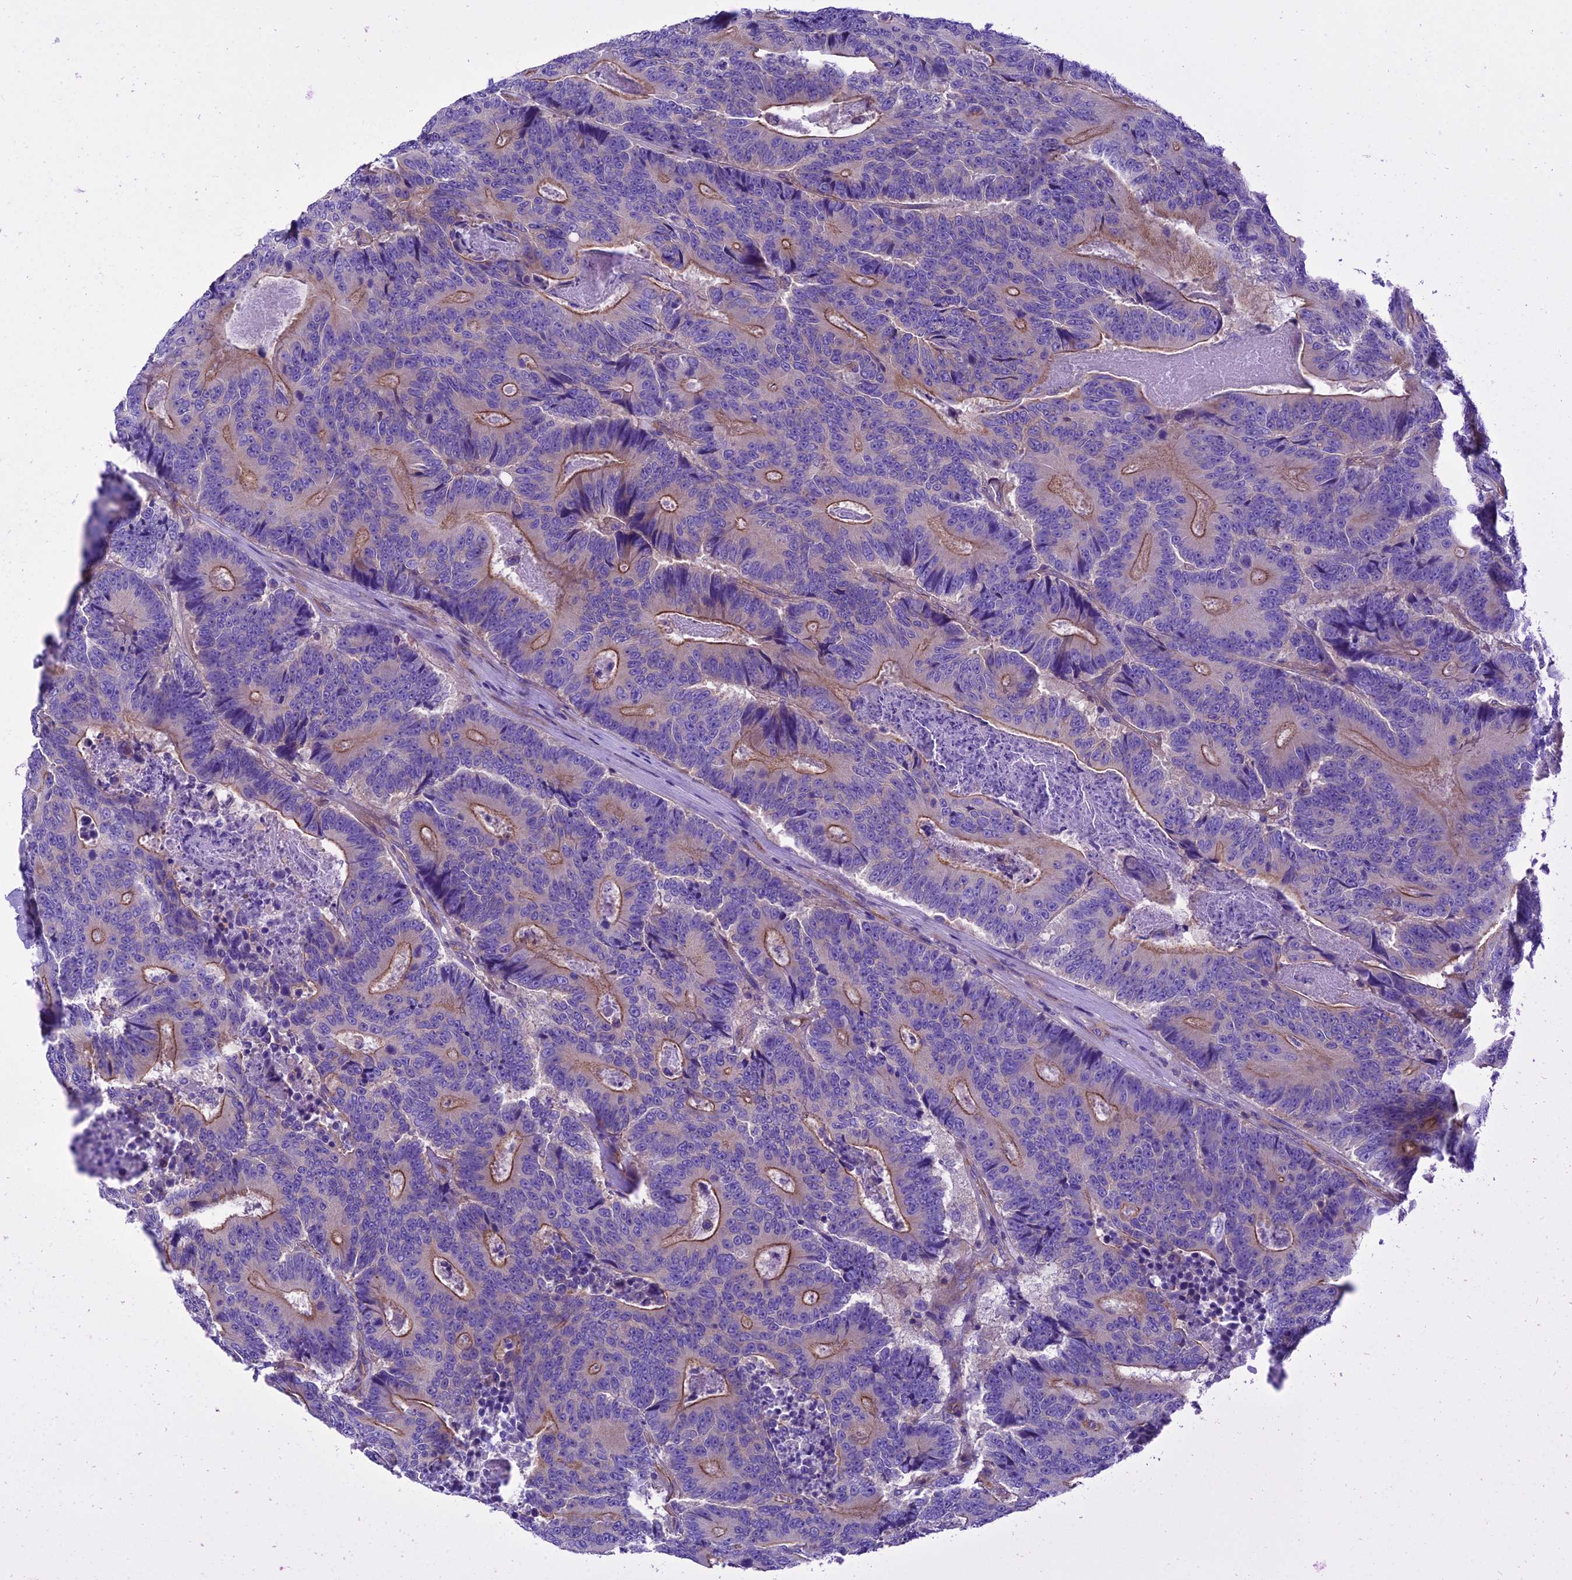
{"staining": {"intensity": "moderate", "quantity": "25%-75%", "location": "cytoplasmic/membranous"}, "tissue": "colorectal cancer", "cell_type": "Tumor cells", "image_type": "cancer", "snomed": [{"axis": "morphology", "description": "Adenocarcinoma, NOS"}, {"axis": "topography", "description": "Colon"}], "caption": "Adenocarcinoma (colorectal) stained with a protein marker exhibits moderate staining in tumor cells.", "gene": "PPFIA3", "patient": {"sex": "male", "age": 83}}